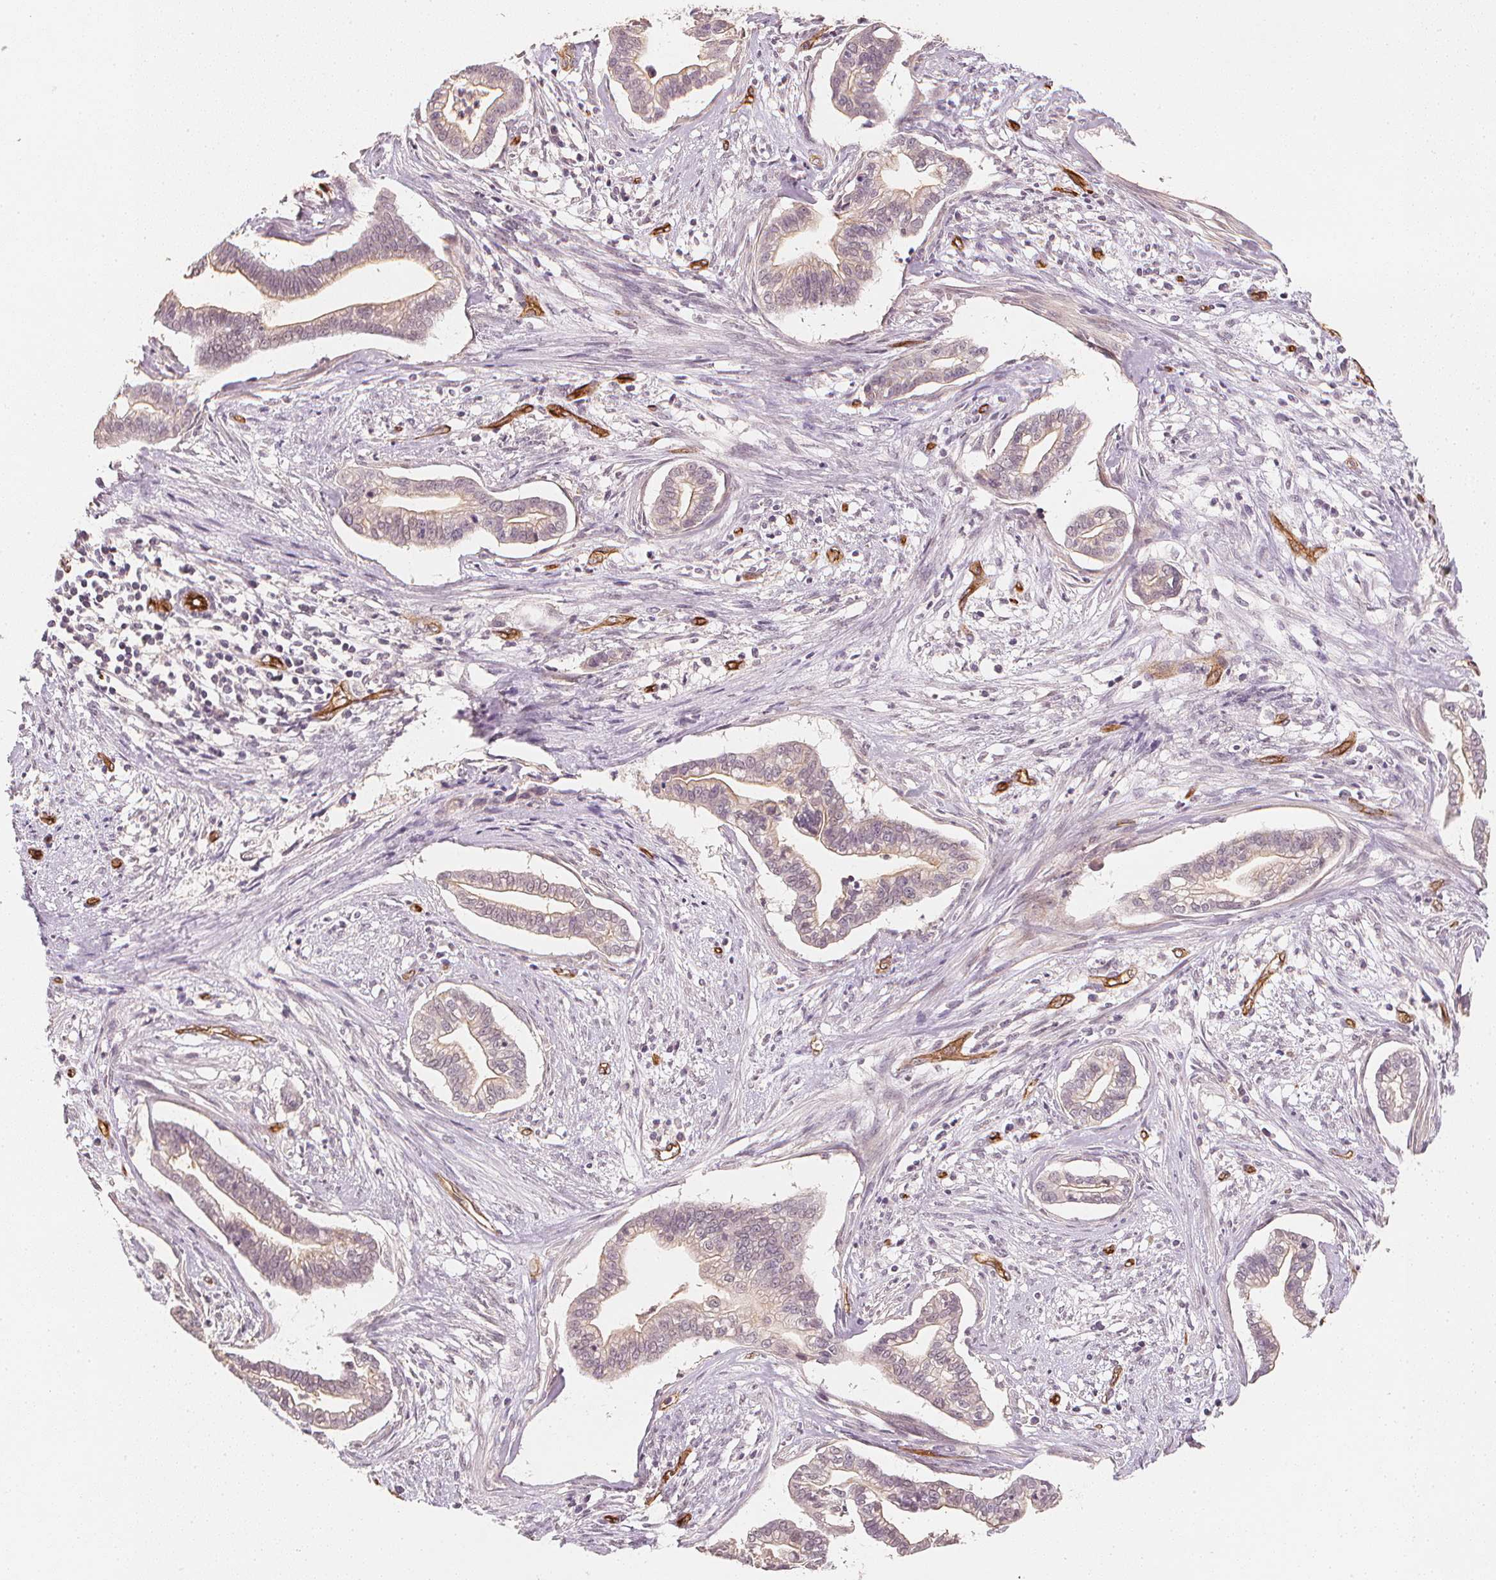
{"staining": {"intensity": "weak", "quantity": "<25%", "location": "cytoplasmic/membranous"}, "tissue": "cervical cancer", "cell_type": "Tumor cells", "image_type": "cancer", "snomed": [{"axis": "morphology", "description": "Adenocarcinoma, NOS"}, {"axis": "topography", "description": "Cervix"}], "caption": "Tumor cells are negative for protein expression in human adenocarcinoma (cervical). (Stains: DAB (3,3'-diaminobenzidine) immunohistochemistry (IHC) with hematoxylin counter stain, Microscopy: brightfield microscopy at high magnification).", "gene": "CIB1", "patient": {"sex": "female", "age": 62}}